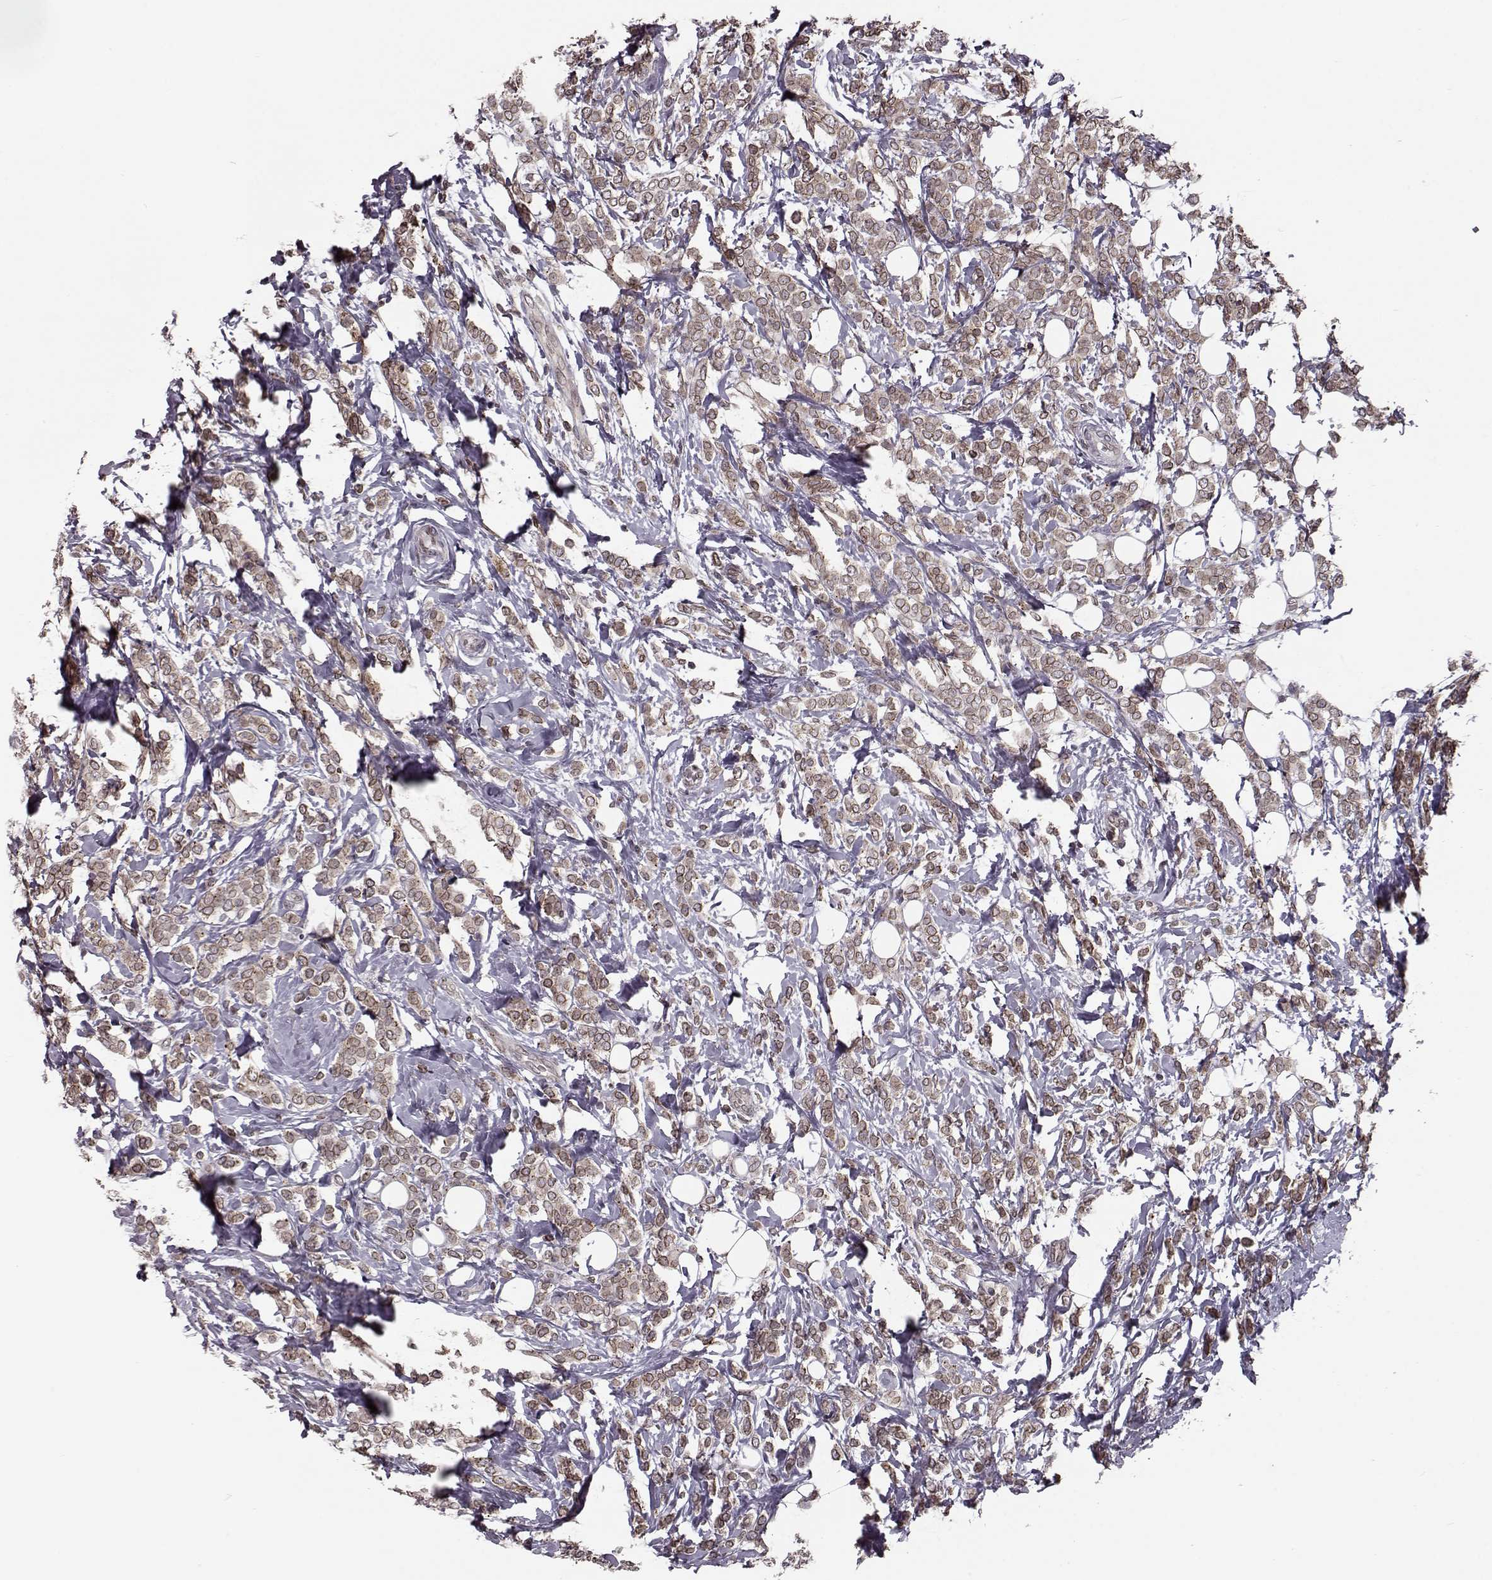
{"staining": {"intensity": "weak", "quantity": ">75%", "location": "cytoplasmic/membranous,nuclear"}, "tissue": "breast cancer", "cell_type": "Tumor cells", "image_type": "cancer", "snomed": [{"axis": "morphology", "description": "Lobular carcinoma"}, {"axis": "topography", "description": "Breast"}], "caption": "Brown immunohistochemical staining in breast lobular carcinoma displays weak cytoplasmic/membranous and nuclear expression in approximately >75% of tumor cells.", "gene": "NUP37", "patient": {"sex": "female", "age": 49}}